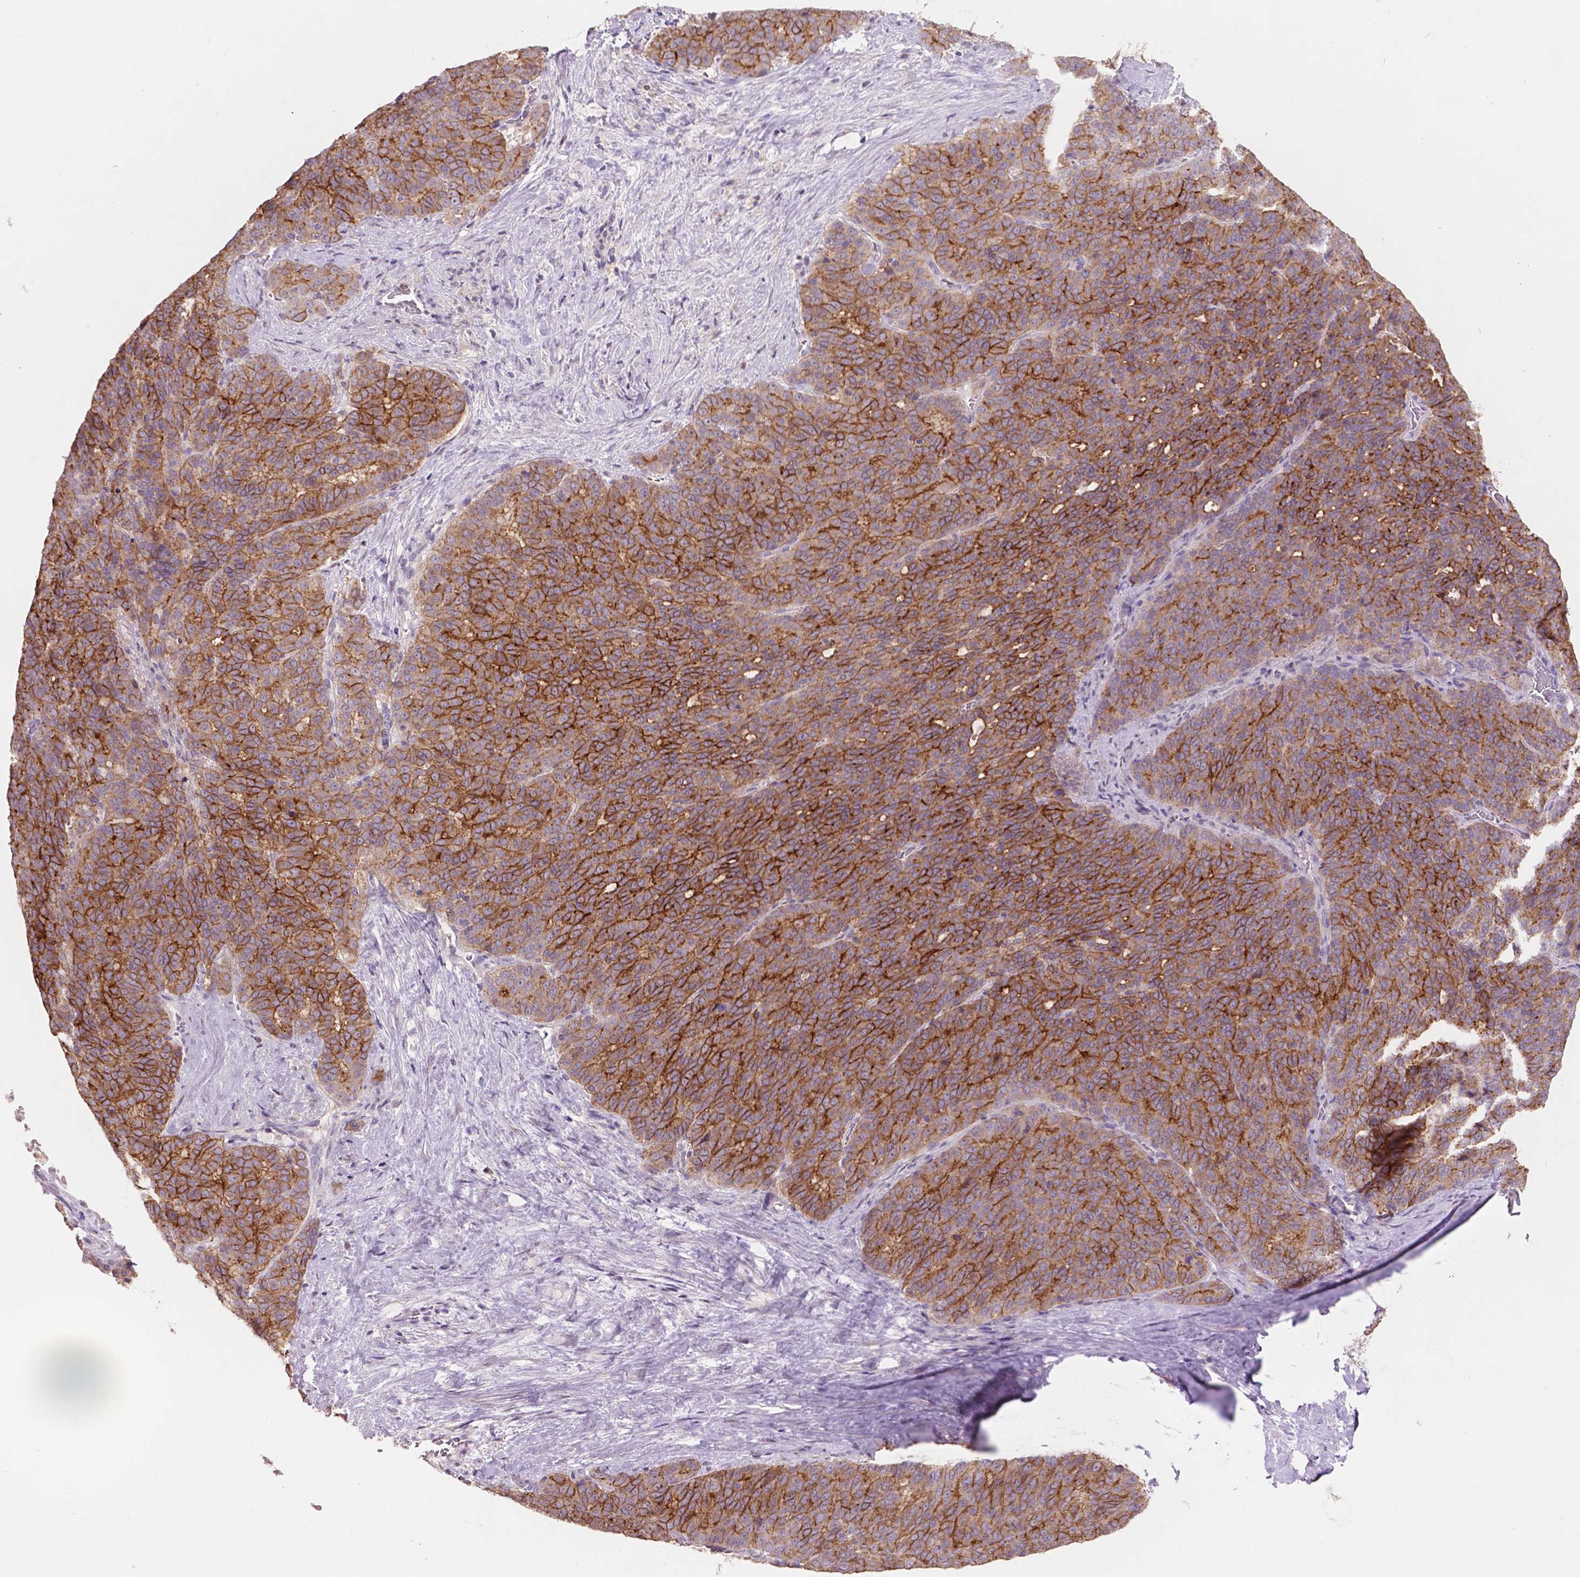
{"staining": {"intensity": "moderate", "quantity": ">75%", "location": "cytoplasmic/membranous"}, "tissue": "liver cancer", "cell_type": "Tumor cells", "image_type": "cancer", "snomed": [{"axis": "morphology", "description": "Cholangiocarcinoma"}, {"axis": "topography", "description": "Liver"}], "caption": "Moderate cytoplasmic/membranous positivity is appreciated in about >75% of tumor cells in liver cancer. The protein is shown in brown color, while the nuclei are stained blue.", "gene": "PLSCR1", "patient": {"sex": "female", "age": 47}}